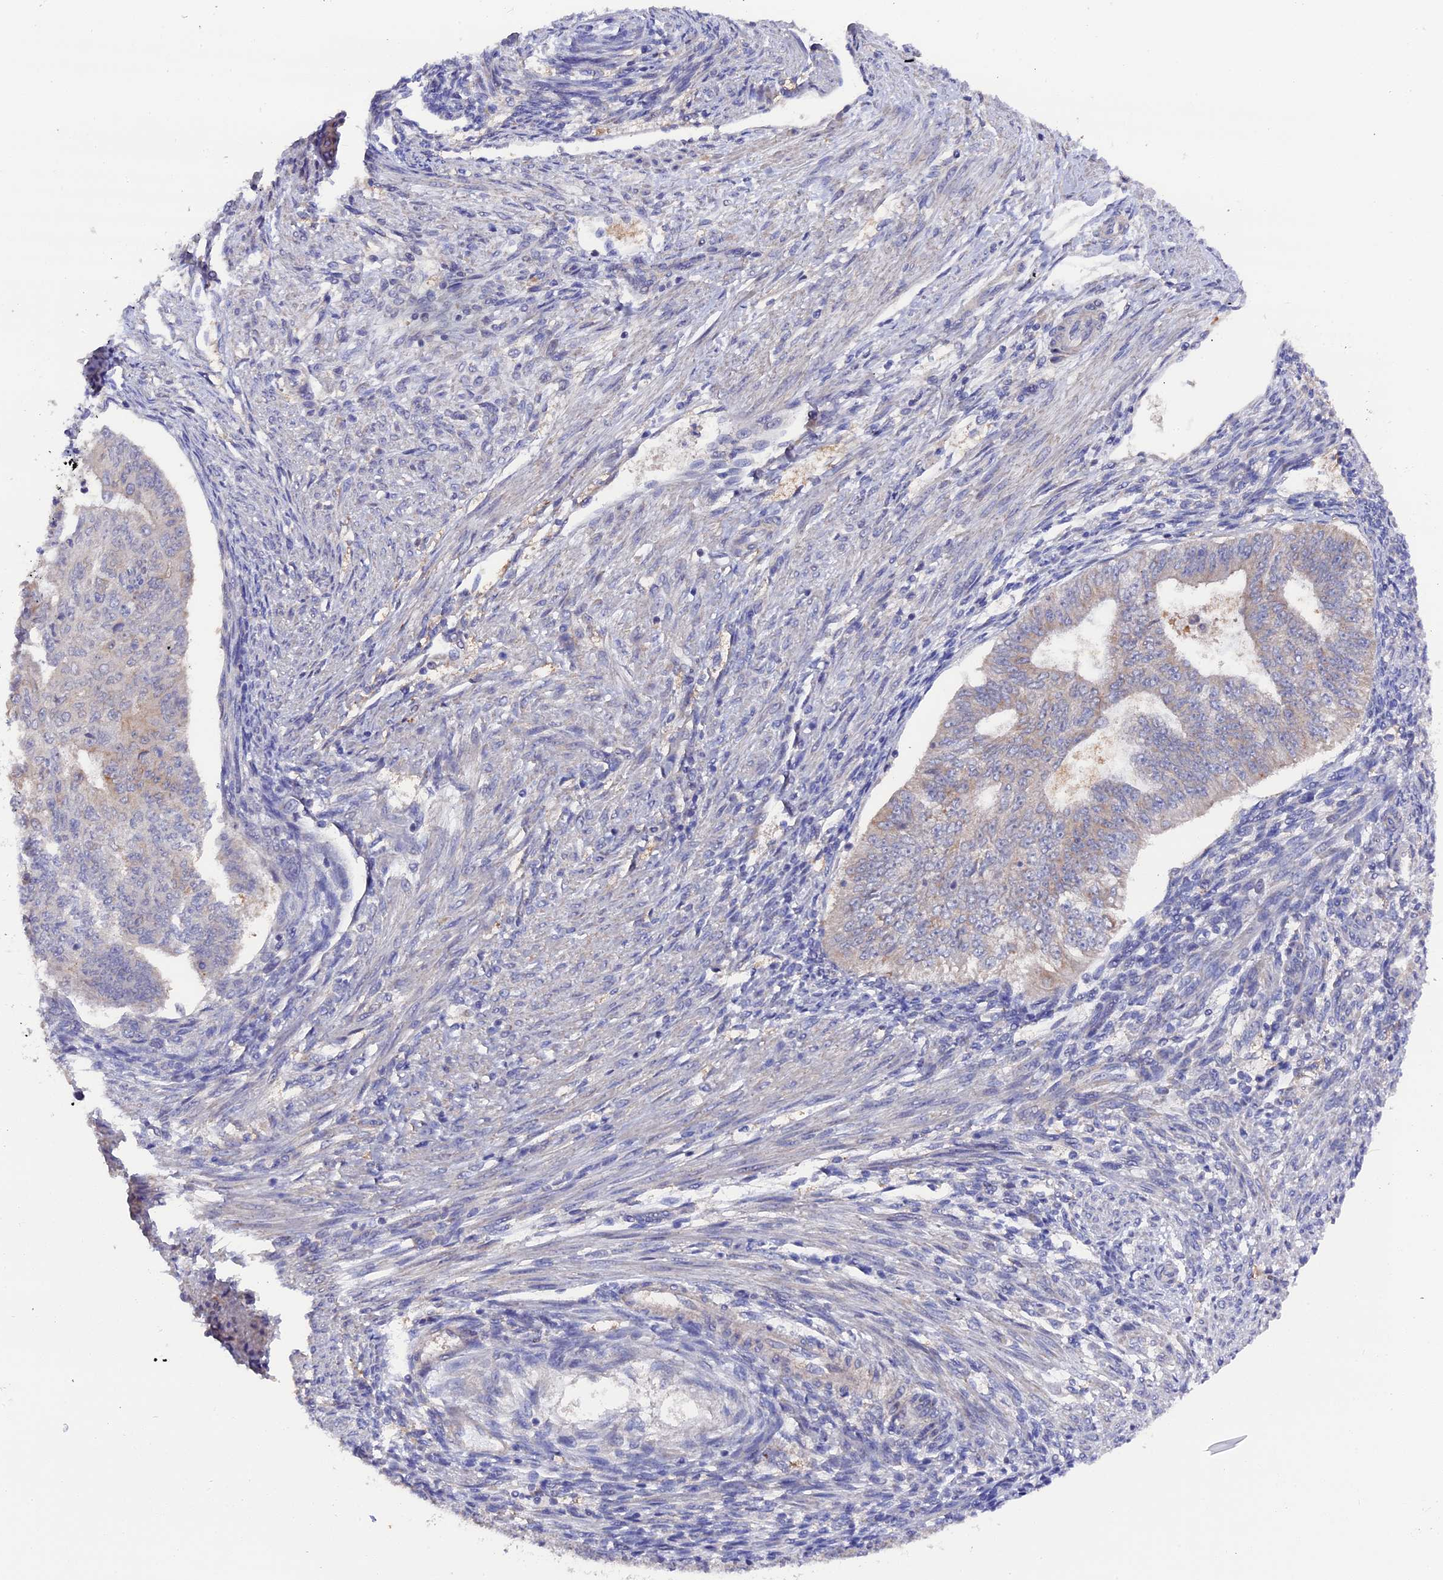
{"staining": {"intensity": "negative", "quantity": "none", "location": "none"}, "tissue": "endometrial cancer", "cell_type": "Tumor cells", "image_type": "cancer", "snomed": [{"axis": "morphology", "description": "Adenocarcinoma, NOS"}, {"axis": "topography", "description": "Endometrium"}], "caption": "Human adenocarcinoma (endometrial) stained for a protein using immunohistochemistry exhibits no expression in tumor cells.", "gene": "ZCCHC2", "patient": {"sex": "female", "age": 32}}